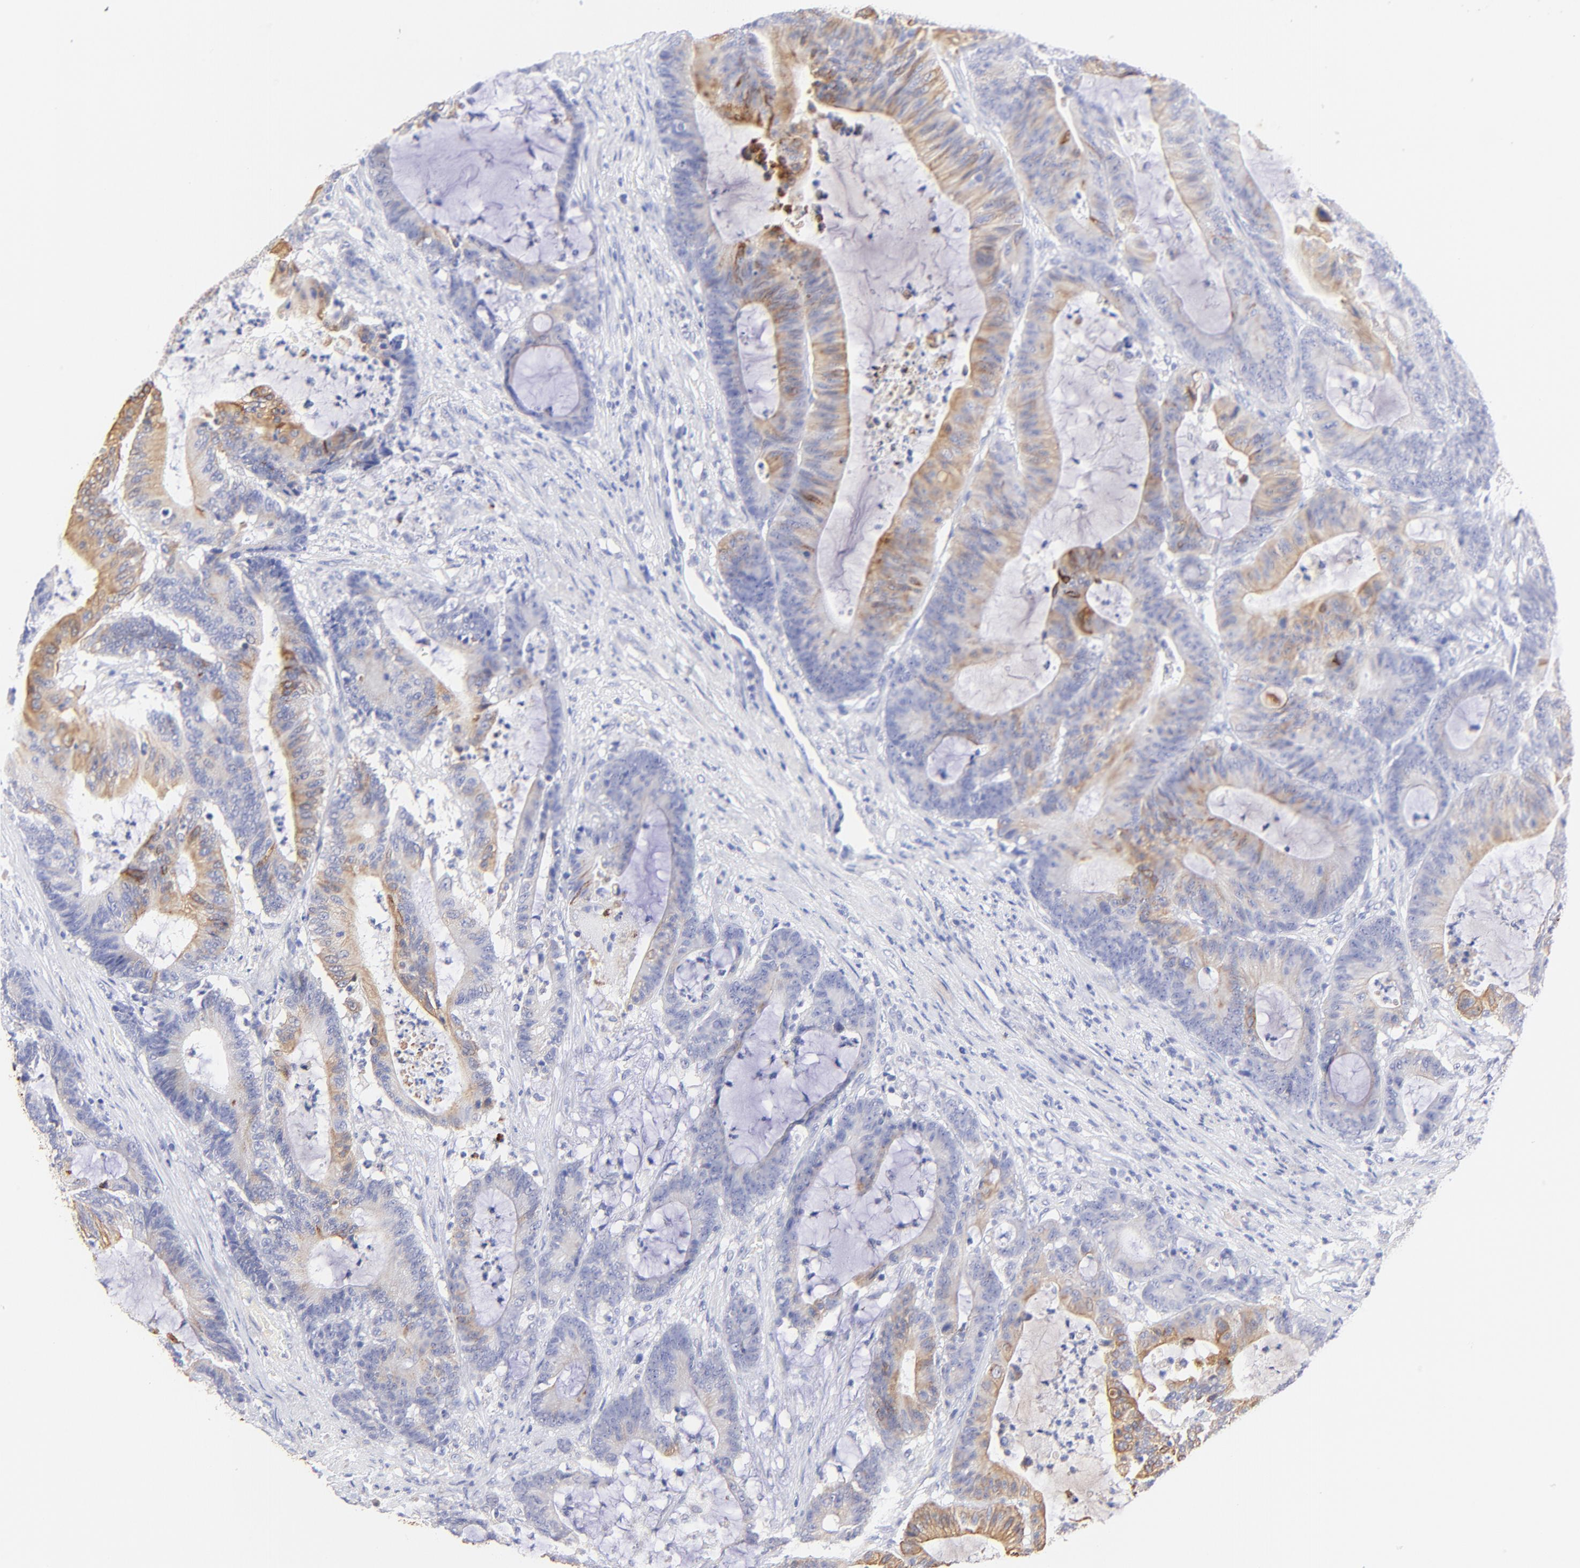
{"staining": {"intensity": "weak", "quantity": "25%-75%", "location": "cytoplasmic/membranous"}, "tissue": "colorectal cancer", "cell_type": "Tumor cells", "image_type": "cancer", "snomed": [{"axis": "morphology", "description": "Adenocarcinoma, NOS"}, {"axis": "topography", "description": "Colon"}], "caption": "Colorectal cancer tissue shows weak cytoplasmic/membranous positivity in about 25%-75% of tumor cells", "gene": "RAB3A", "patient": {"sex": "female", "age": 84}}